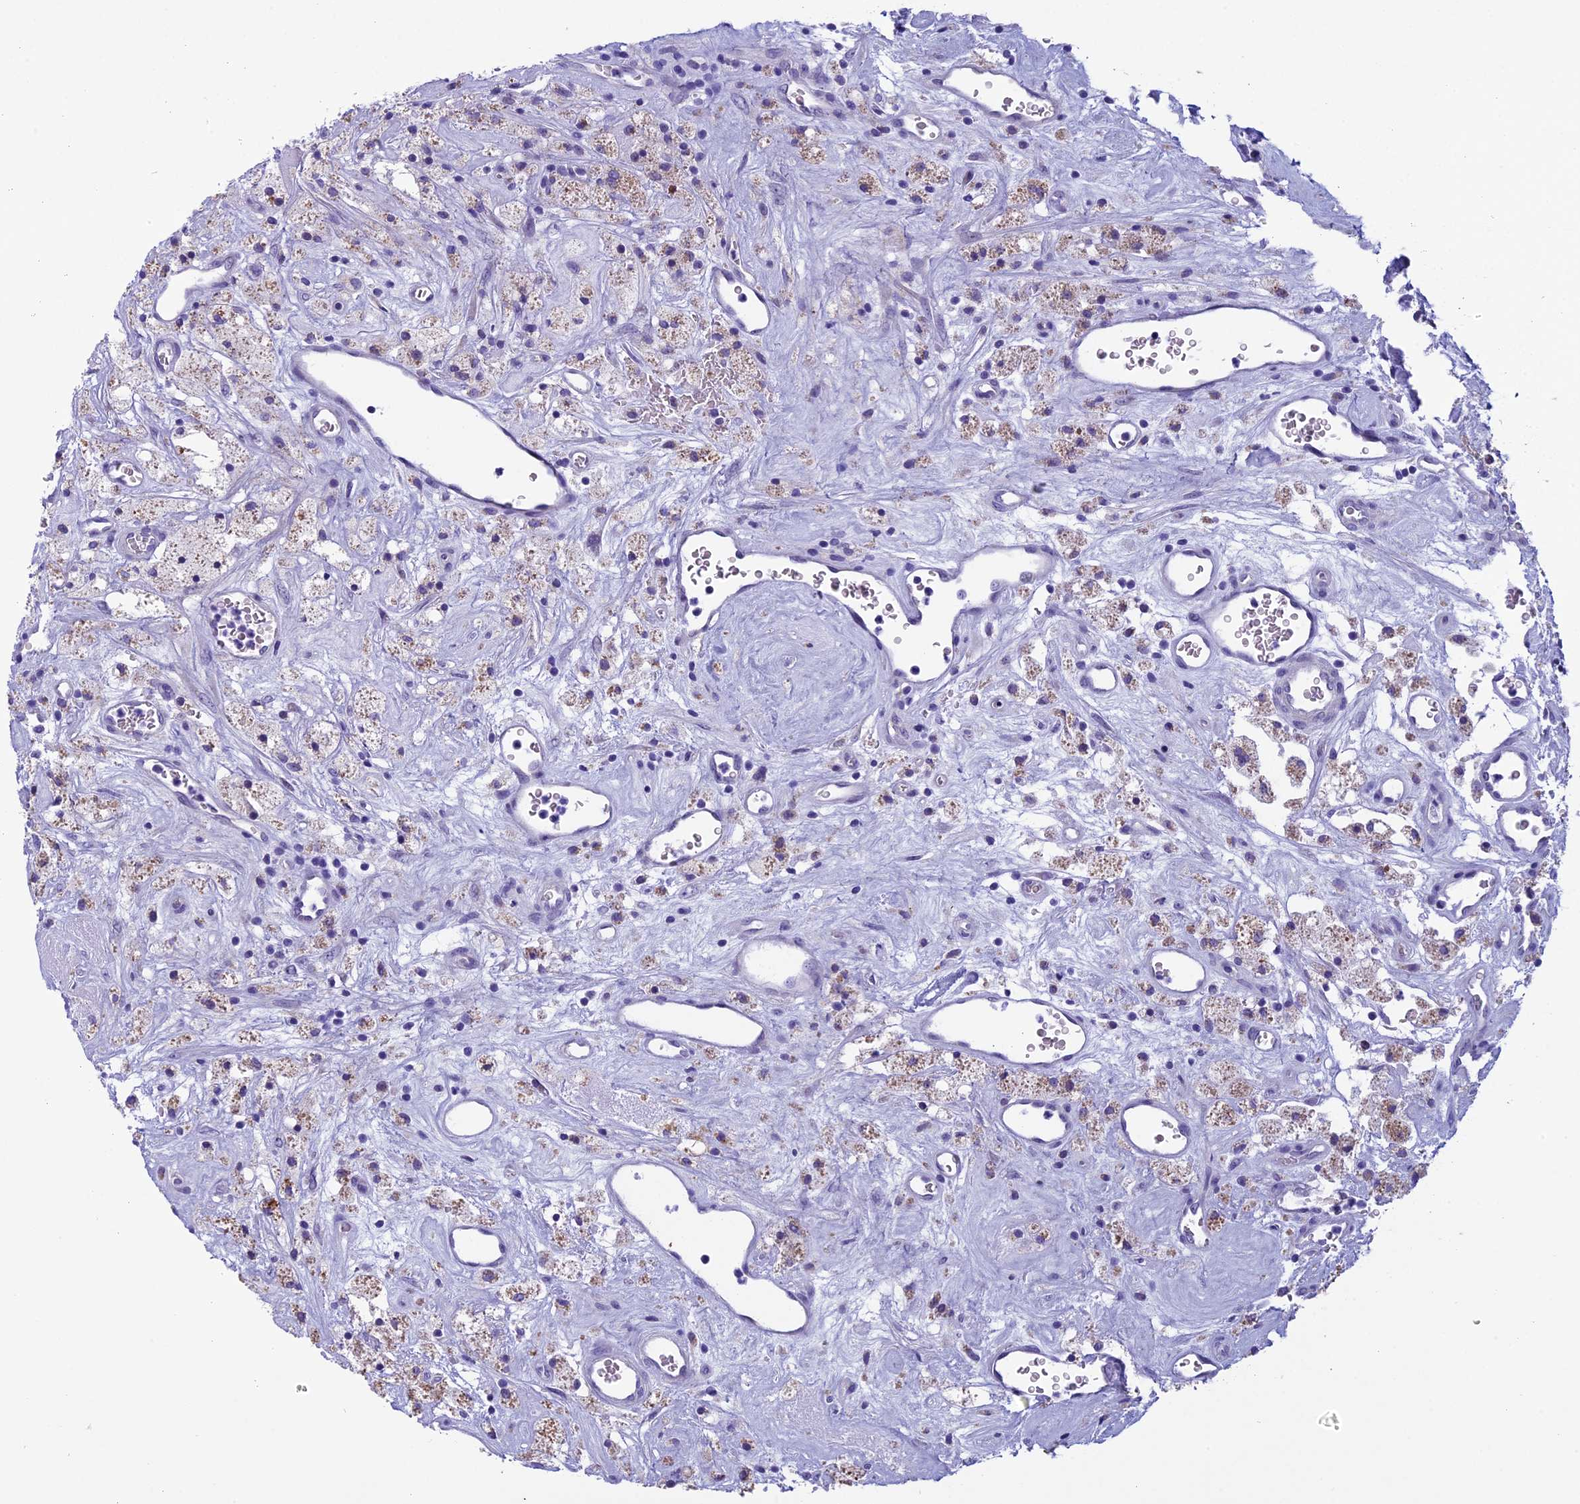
{"staining": {"intensity": "negative", "quantity": "none", "location": "none"}, "tissue": "glioma", "cell_type": "Tumor cells", "image_type": "cancer", "snomed": [{"axis": "morphology", "description": "Glioma, malignant, High grade"}, {"axis": "topography", "description": "Brain"}], "caption": "Tumor cells show no significant protein expression in malignant high-grade glioma. (DAB (3,3'-diaminobenzidine) IHC, high magnification).", "gene": "ZNF317", "patient": {"sex": "male", "age": 76}}